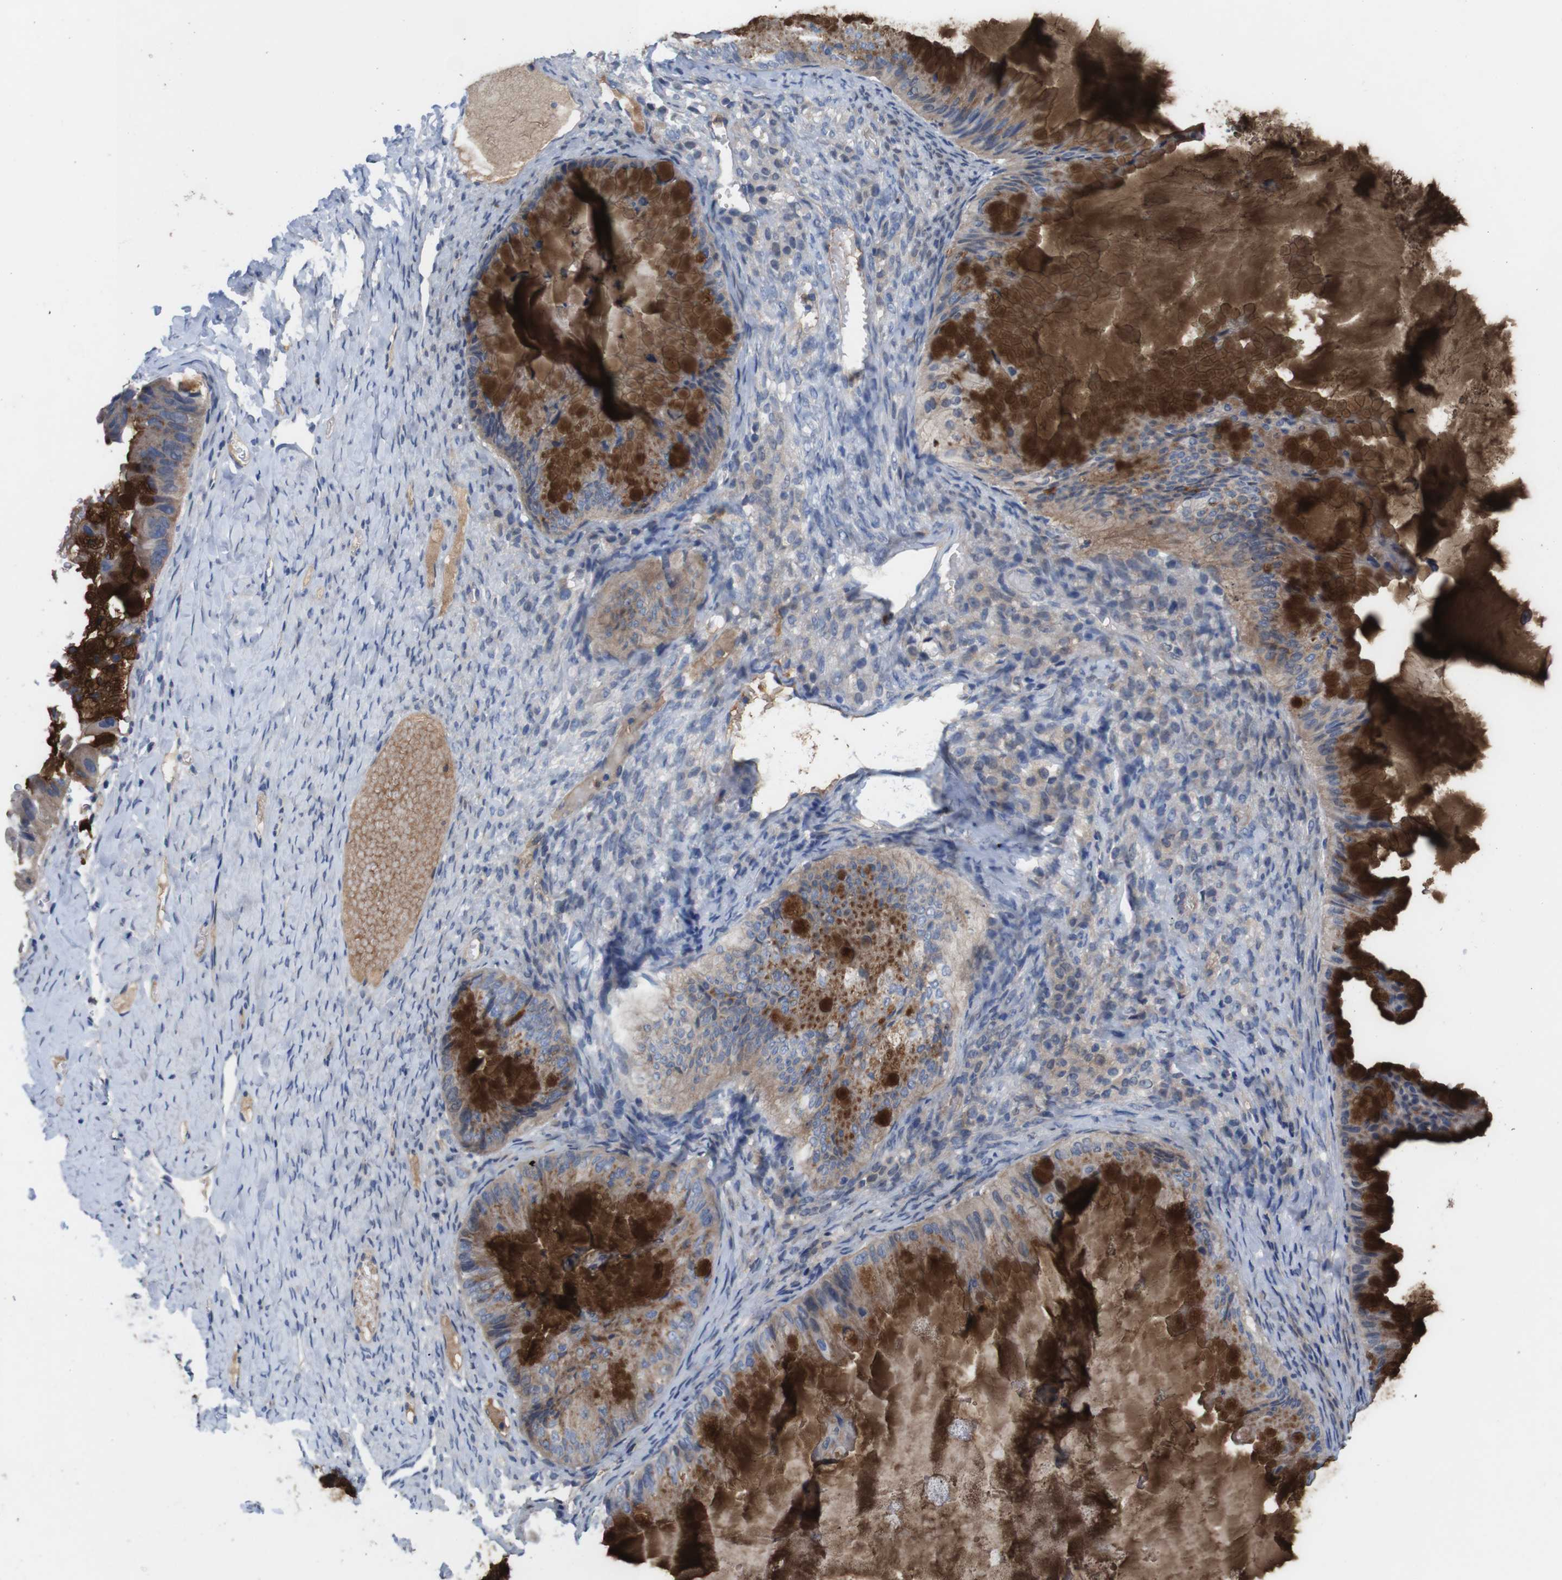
{"staining": {"intensity": "strong", "quantity": ">75%", "location": "cytoplasmic/membranous"}, "tissue": "ovarian cancer", "cell_type": "Tumor cells", "image_type": "cancer", "snomed": [{"axis": "morphology", "description": "Cystadenocarcinoma, mucinous, NOS"}, {"axis": "topography", "description": "Ovary"}], "caption": "DAB (3,3'-diaminobenzidine) immunohistochemical staining of human ovarian cancer exhibits strong cytoplasmic/membranous protein expression in approximately >75% of tumor cells.", "gene": "C1RL", "patient": {"sex": "female", "age": 61}}